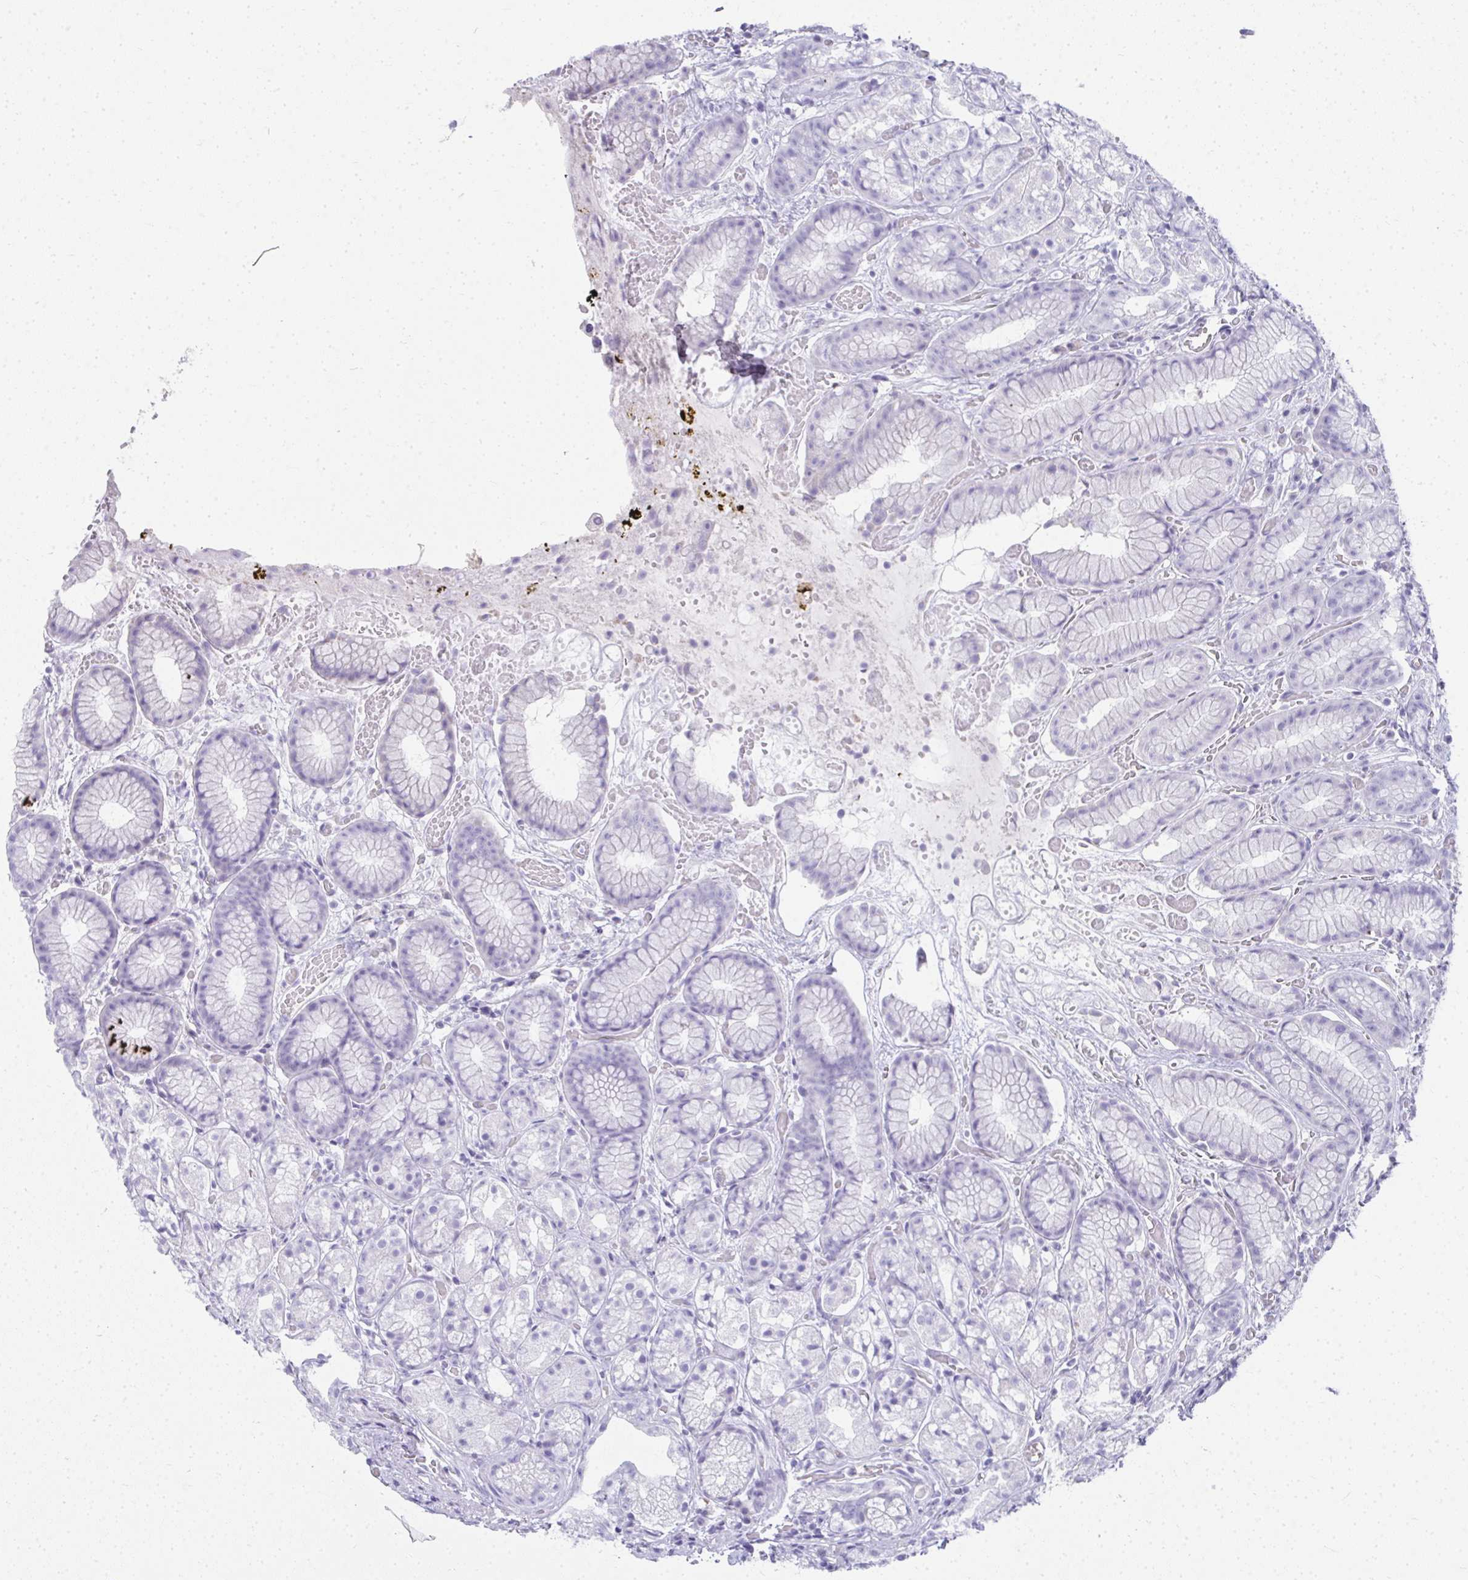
{"staining": {"intensity": "negative", "quantity": "none", "location": "none"}, "tissue": "stomach", "cell_type": "Glandular cells", "image_type": "normal", "snomed": [{"axis": "morphology", "description": "Normal tissue, NOS"}, {"axis": "topography", "description": "Smooth muscle"}, {"axis": "topography", "description": "Stomach"}], "caption": "DAB immunohistochemical staining of benign human stomach exhibits no significant expression in glandular cells.", "gene": "ZSWIM3", "patient": {"sex": "male", "age": 70}}